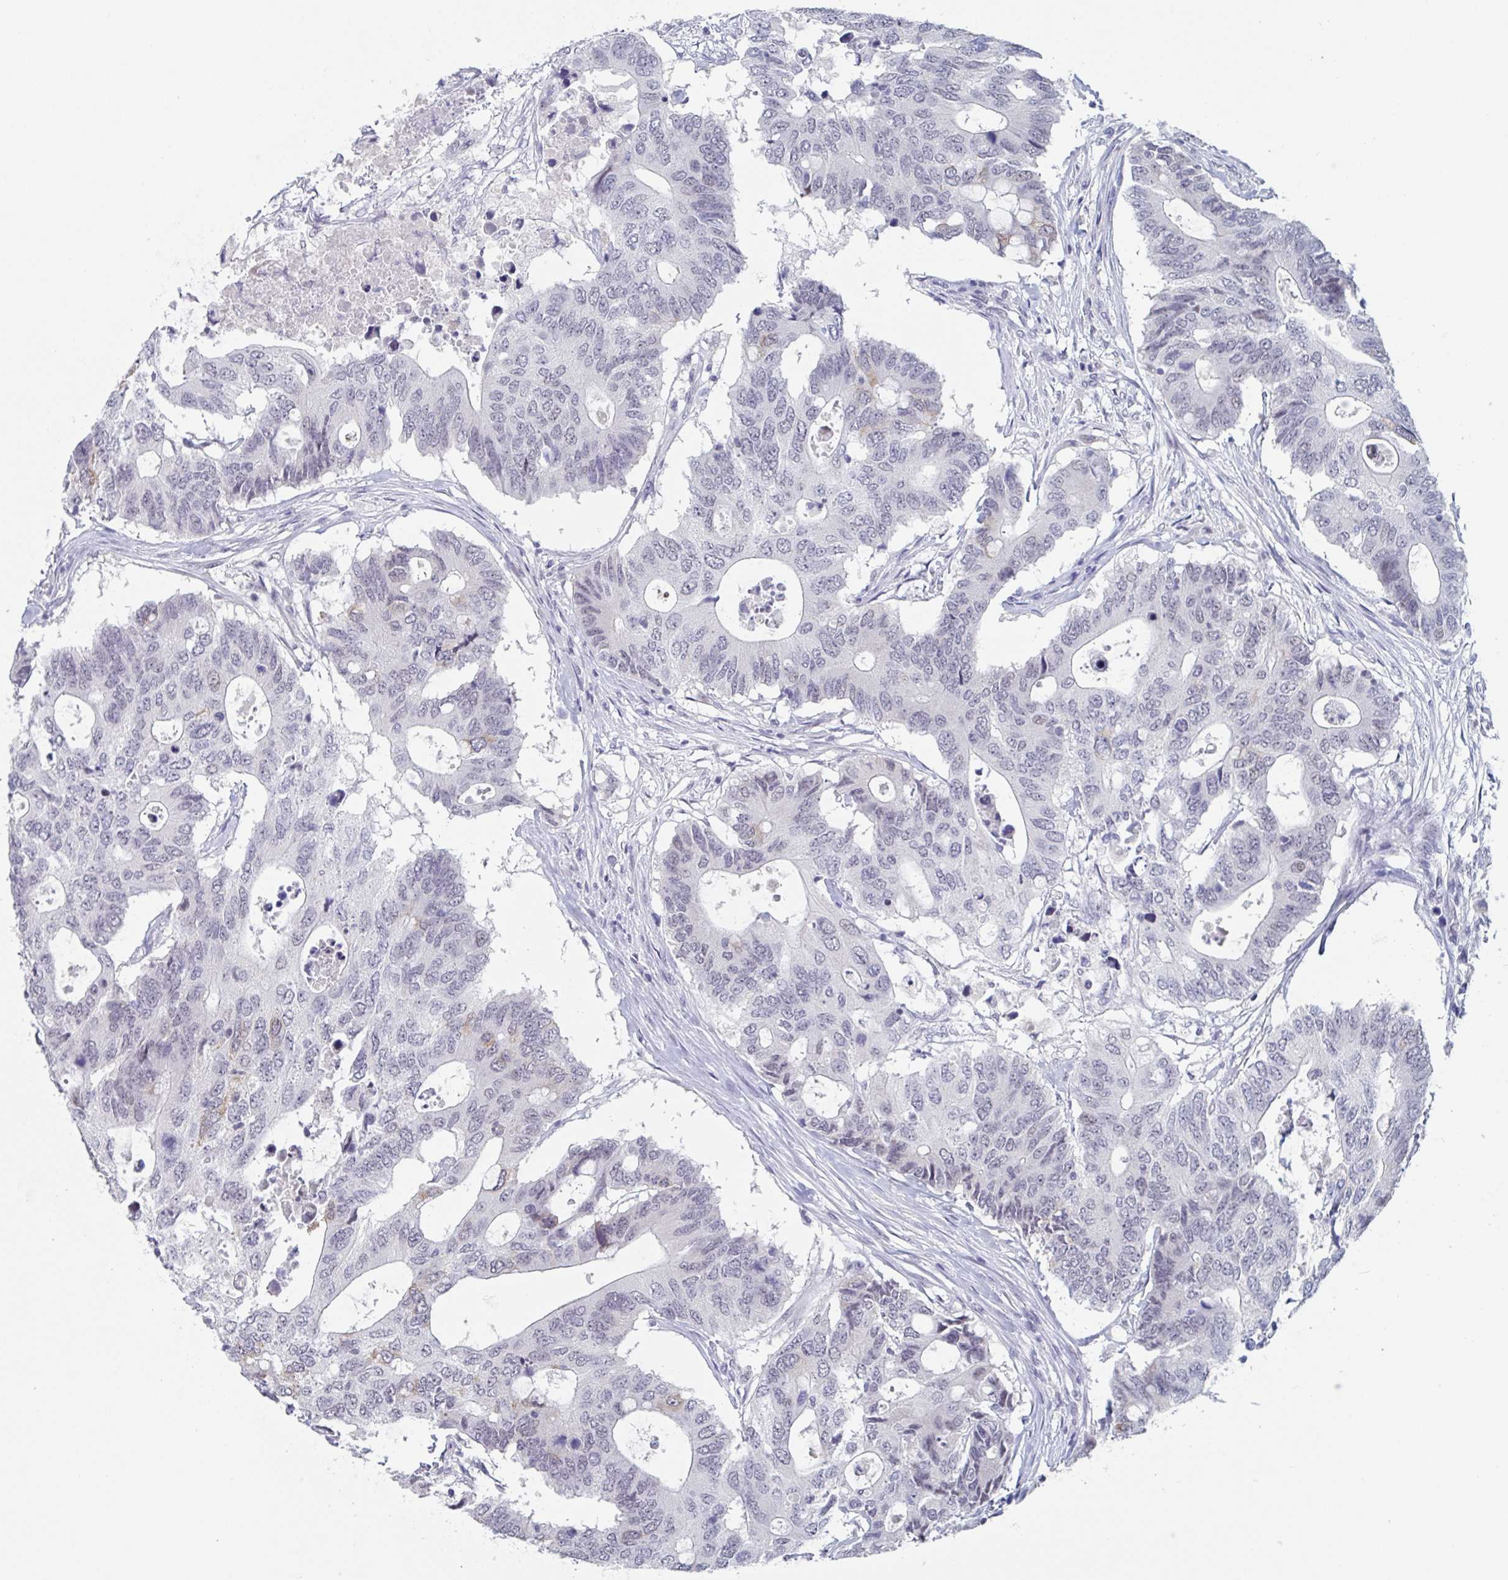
{"staining": {"intensity": "negative", "quantity": "none", "location": "none"}, "tissue": "colorectal cancer", "cell_type": "Tumor cells", "image_type": "cancer", "snomed": [{"axis": "morphology", "description": "Adenocarcinoma, NOS"}, {"axis": "topography", "description": "Colon"}], "caption": "IHC histopathology image of neoplastic tissue: colorectal cancer (adenocarcinoma) stained with DAB displays no significant protein expression in tumor cells.", "gene": "KDM4D", "patient": {"sex": "male", "age": 71}}